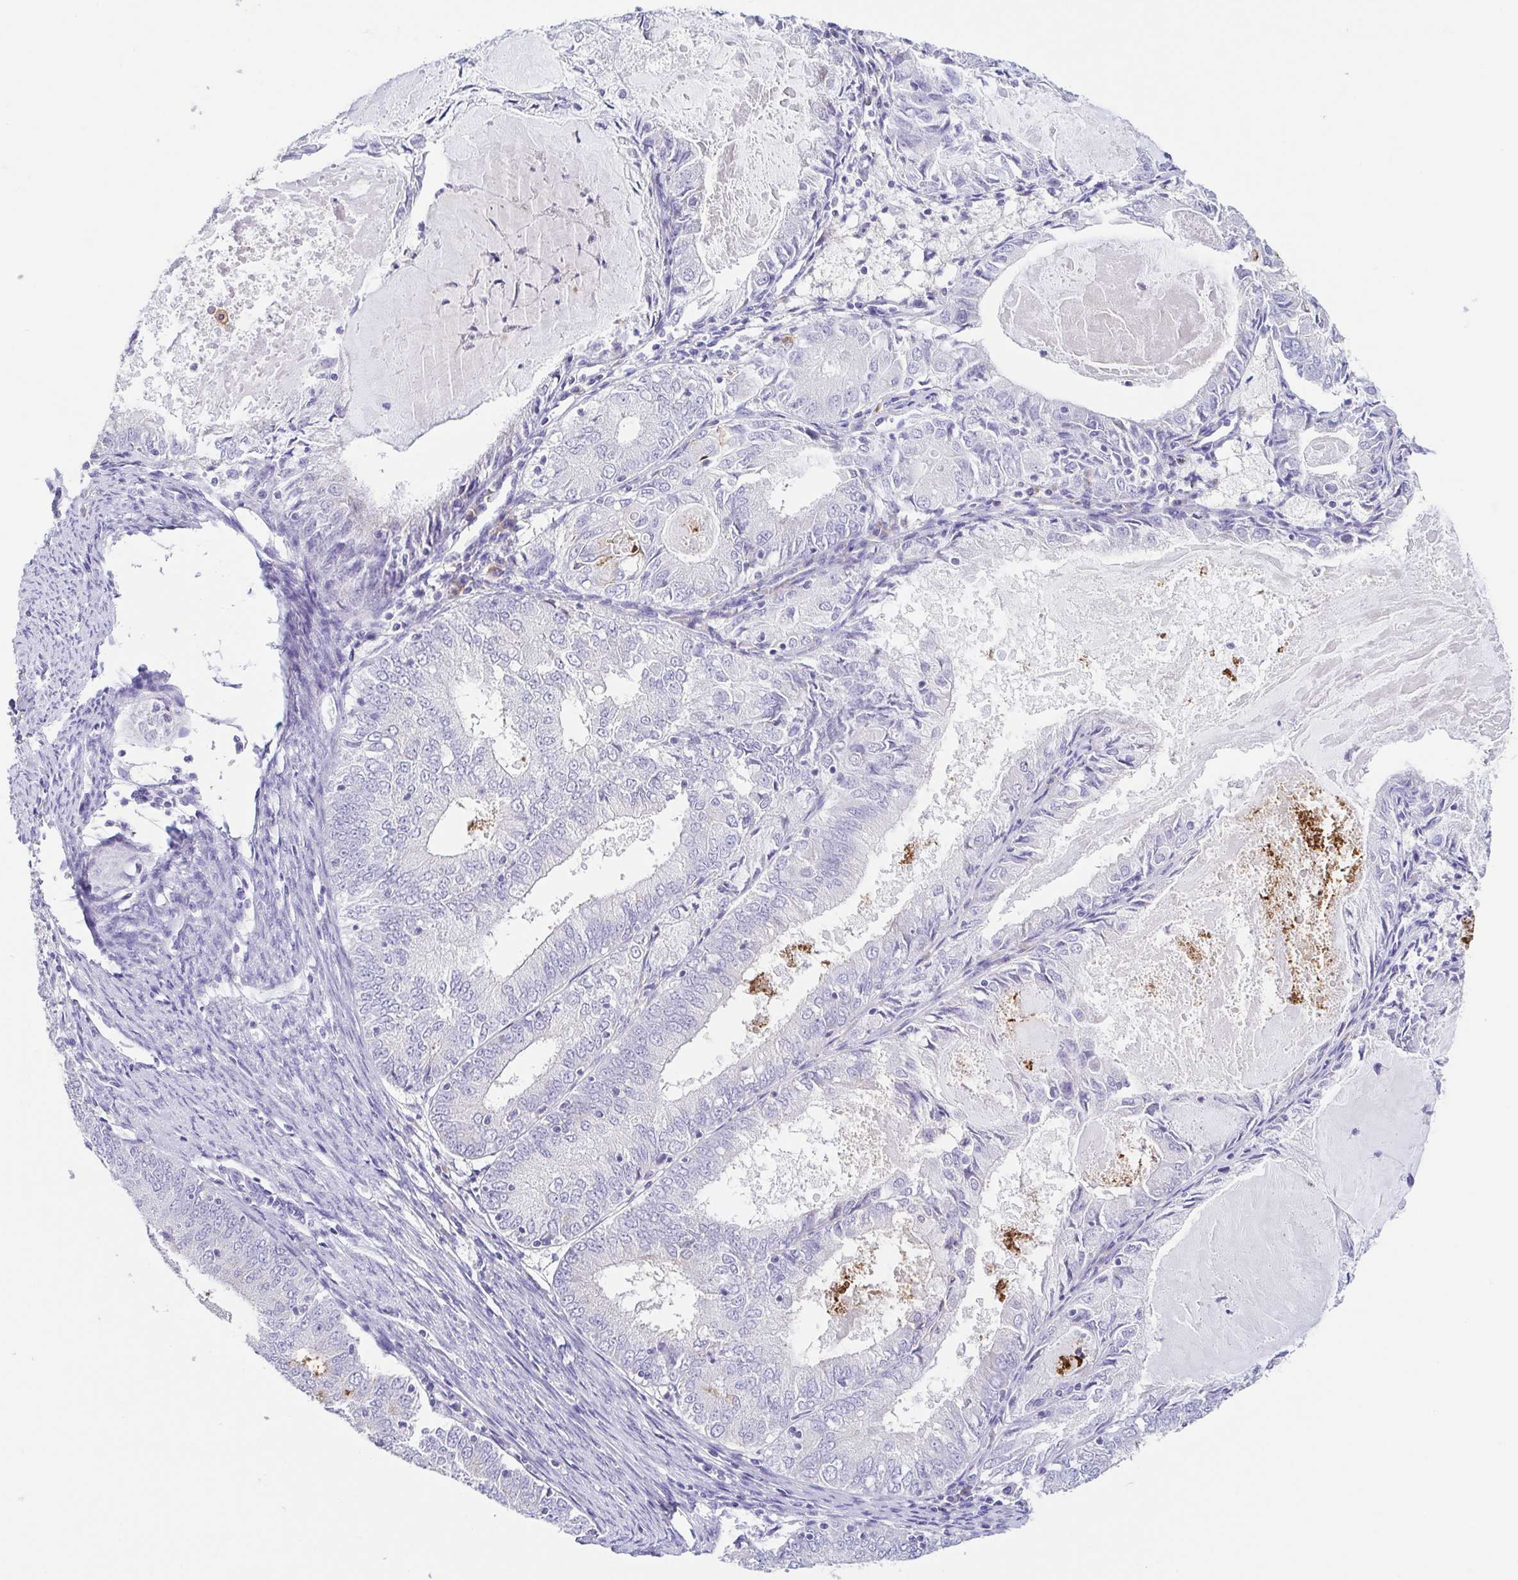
{"staining": {"intensity": "negative", "quantity": "none", "location": "none"}, "tissue": "endometrial cancer", "cell_type": "Tumor cells", "image_type": "cancer", "snomed": [{"axis": "morphology", "description": "Adenocarcinoma, NOS"}, {"axis": "topography", "description": "Endometrium"}], "caption": "IHC image of neoplastic tissue: endometrial cancer (adenocarcinoma) stained with DAB (3,3'-diaminobenzidine) reveals no significant protein expression in tumor cells.", "gene": "ARPP21", "patient": {"sex": "female", "age": 57}}